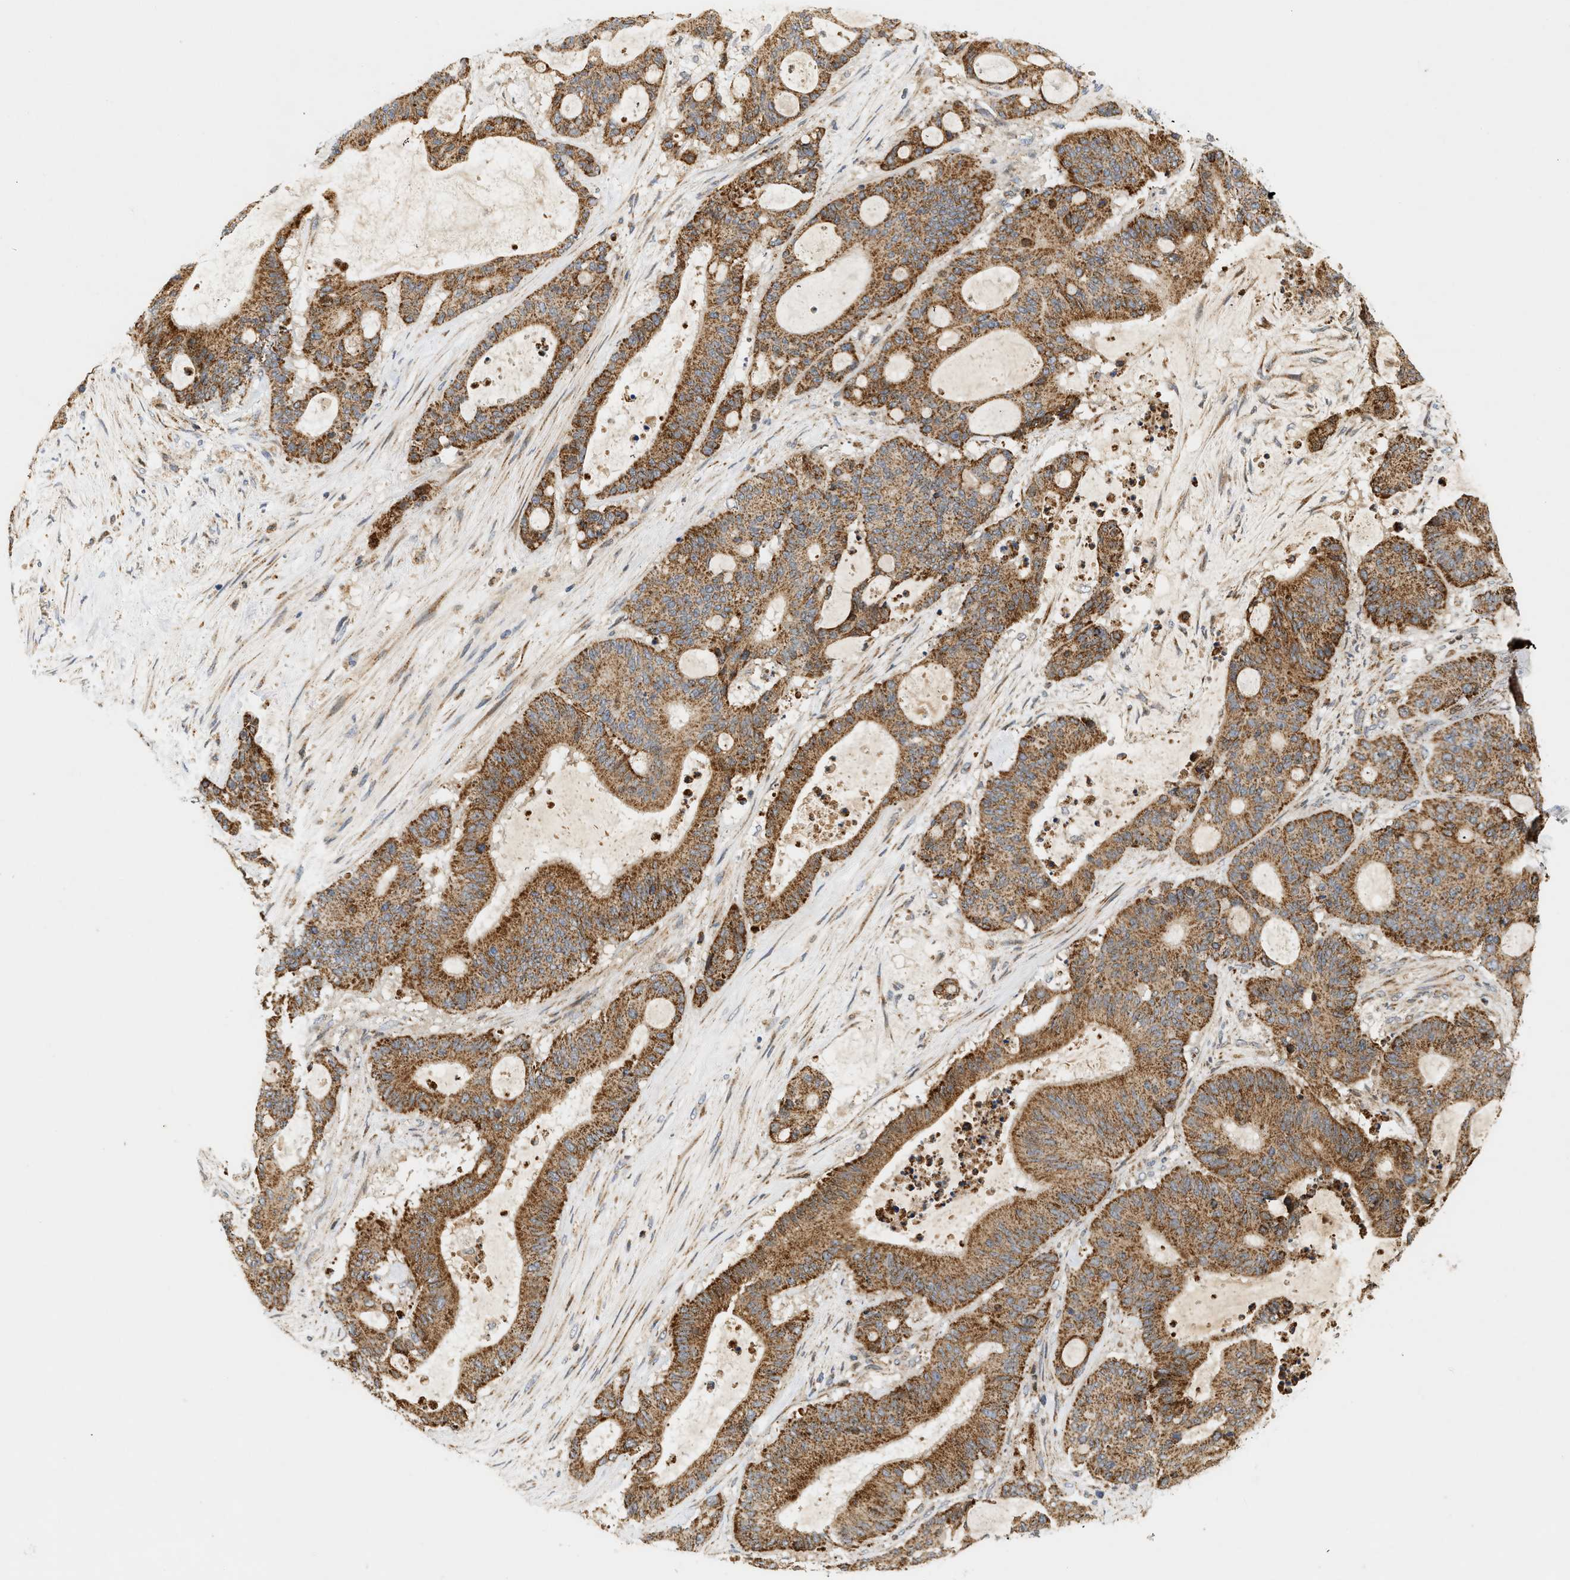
{"staining": {"intensity": "strong", "quantity": ">75%", "location": "cytoplasmic/membranous"}, "tissue": "liver cancer", "cell_type": "Tumor cells", "image_type": "cancer", "snomed": [{"axis": "morphology", "description": "Cholangiocarcinoma"}, {"axis": "topography", "description": "Liver"}], "caption": "Tumor cells display high levels of strong cytoplasmic/membranous staining in about >75% of cells in human liver cancer. Immunohistochemistry stains the protein in brown and the nuclei are stained blue.", "gene": "MCU", "patient": {"sex": "female", "age": 73}}